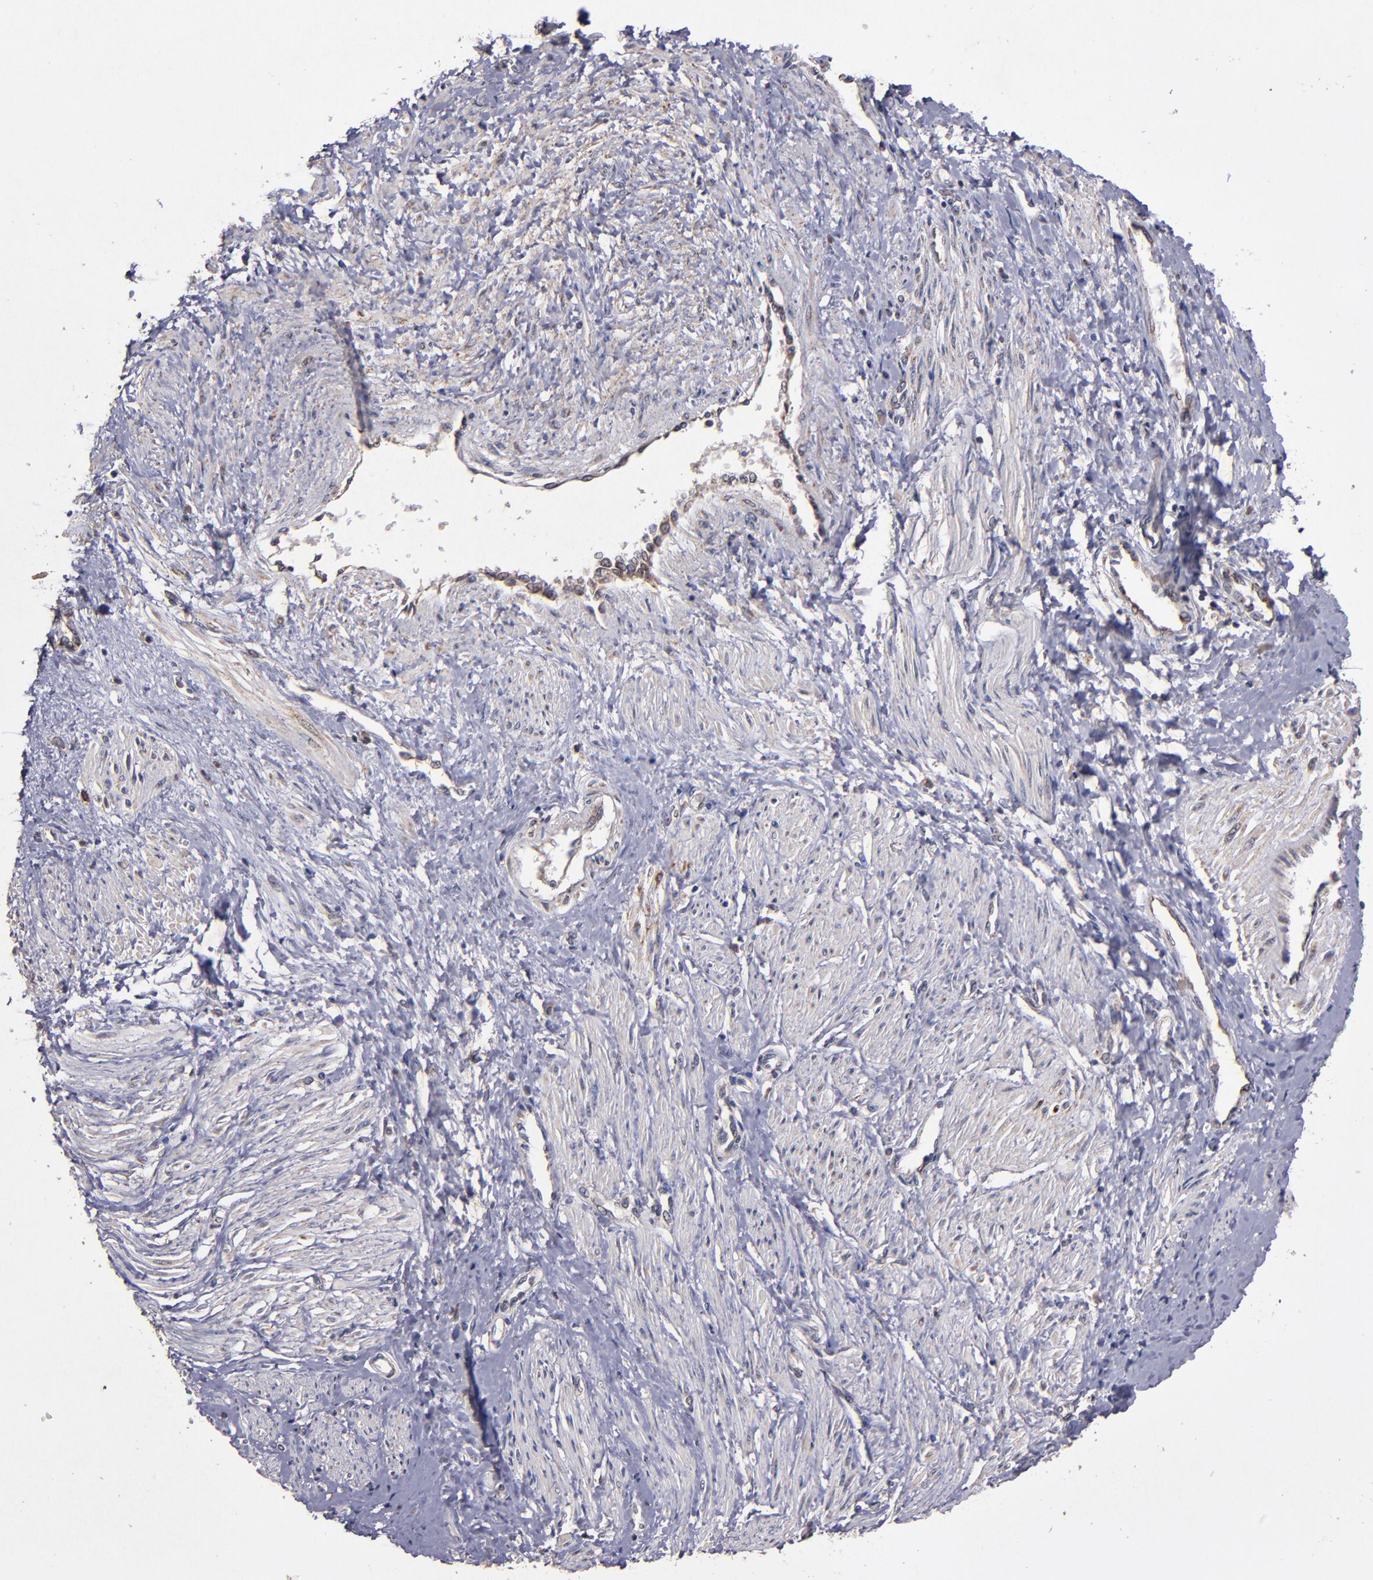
{"staining": {"intensity": "weak", "quantity": "25%-75%", "location": "cytoplasmic/membranous"}, "tissue": "smooth muscle", "cell_type": "Smooth muscle cells", "image_type": "normal", "snomed": [{"axis": "morphology", "description": "Normal tissue, NOS"}, {"axis": "topography", "description": "Smooth muscle"}, {"axis": "topography", "description": "Uterus"}], "caption": "High-magnification brightfield microscopy of normal smooth muscle stained with DAB (3,3'-diaminobenzidine) (brown) and counterstained with hematoxylin (blue). smooth muscle cells exhibit weak cytoplasmic/membranous expression is identified in approximately25%-75% of cells. Nuclei are stained in blue.", "gene": "TIMM9", "patient": {"sex": "female", "age": 39}}